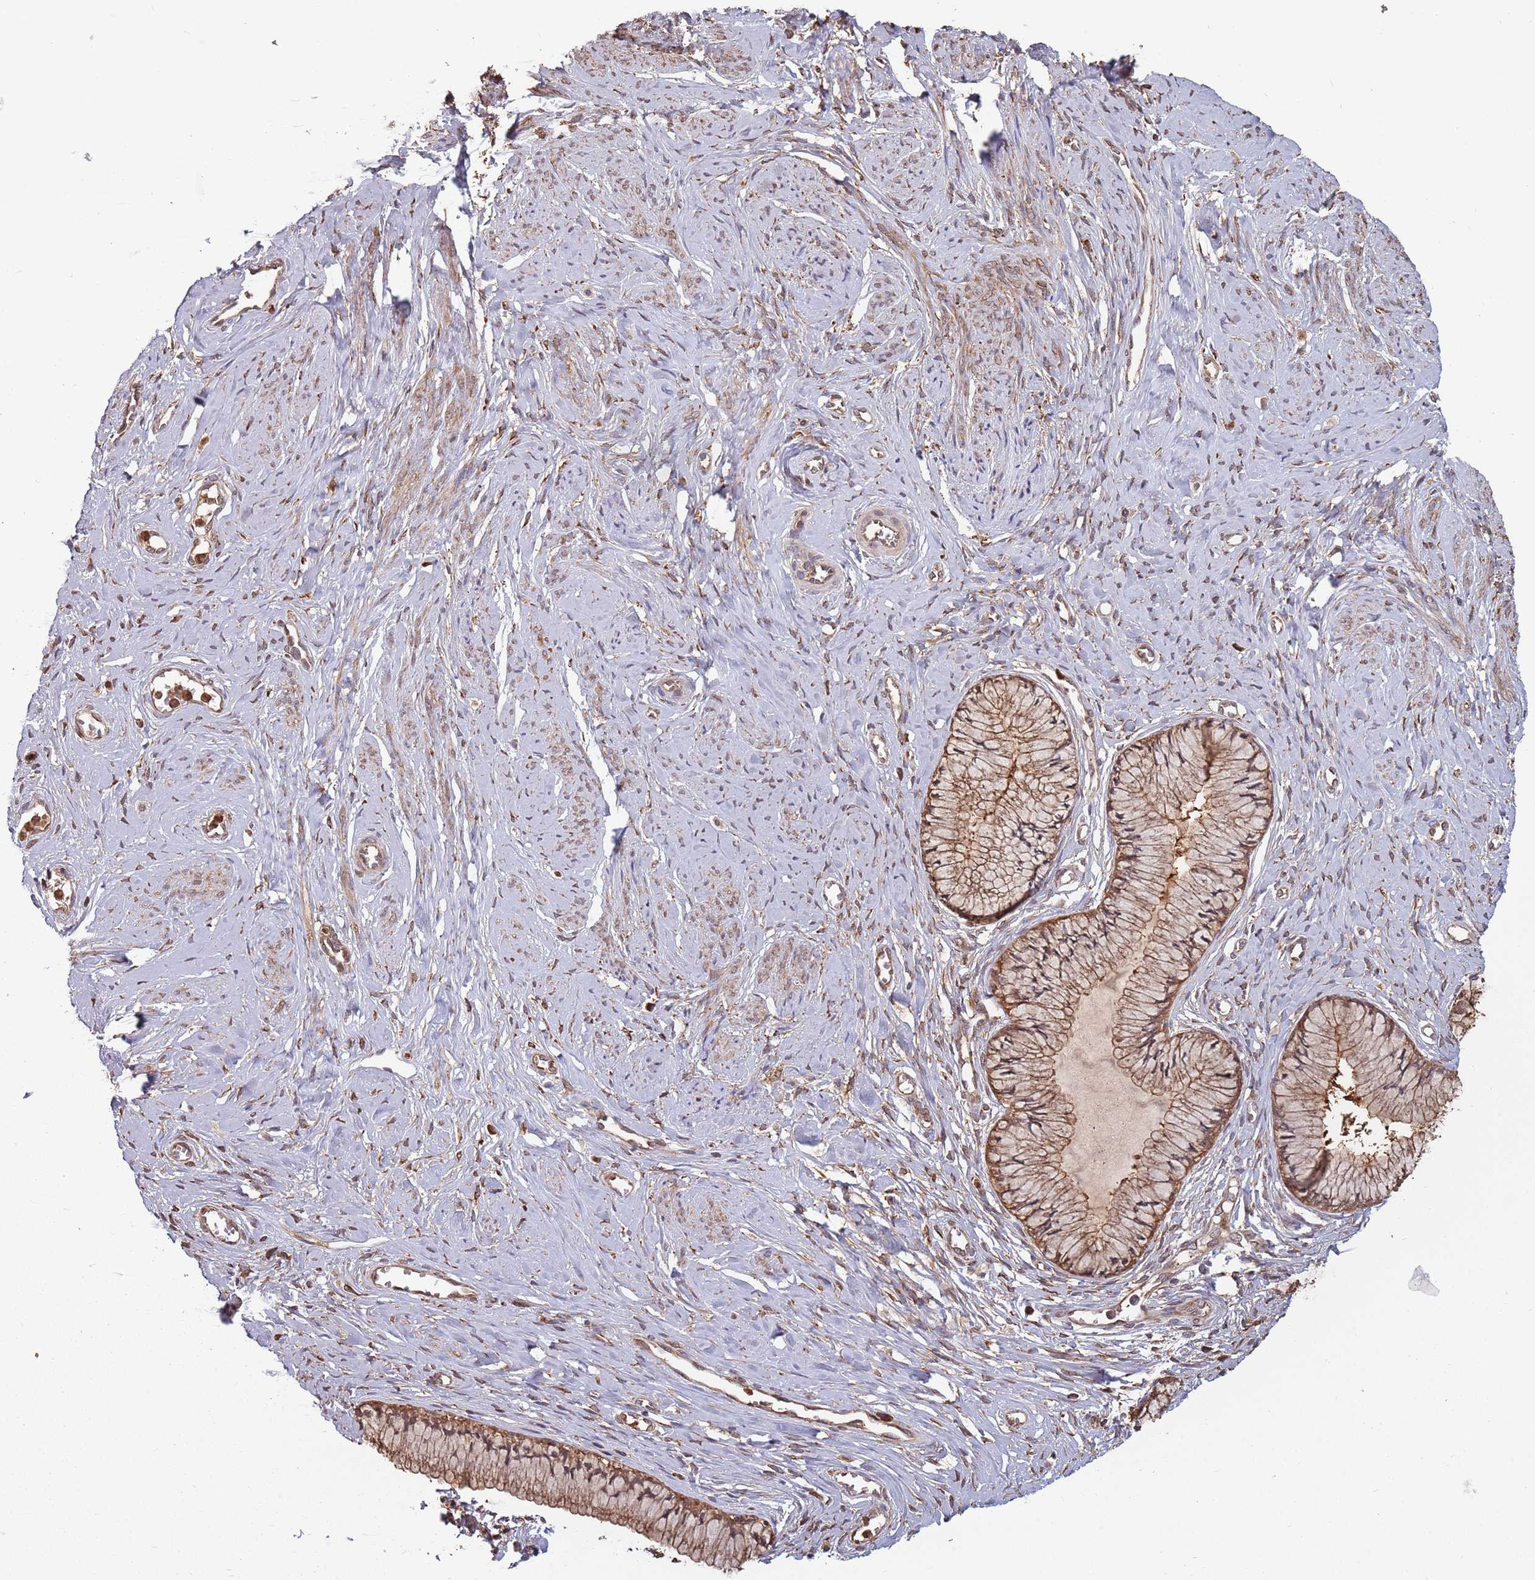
{"staining": {"intensity": "moderate", "quantity": ">75%", "location": "cytoplasmic/membranous"}, "tissue": "cervix", "cell_type": "Glandular cells", "image_type": "normal", "snomed": [{"axis": "morphology", "description": "Normal tissue, NOS"}, {"axis": "topography", "description": "Cervix"}], "caption": "This micrograph exhibits immunohistochemistry (IHC) staining of normal cervix, with medium moderate cytoplasmic/membranous expression in approximately >75% of glandular cells.", "gene": "COG4", "patient": {"sex": "female", "age": 42}}